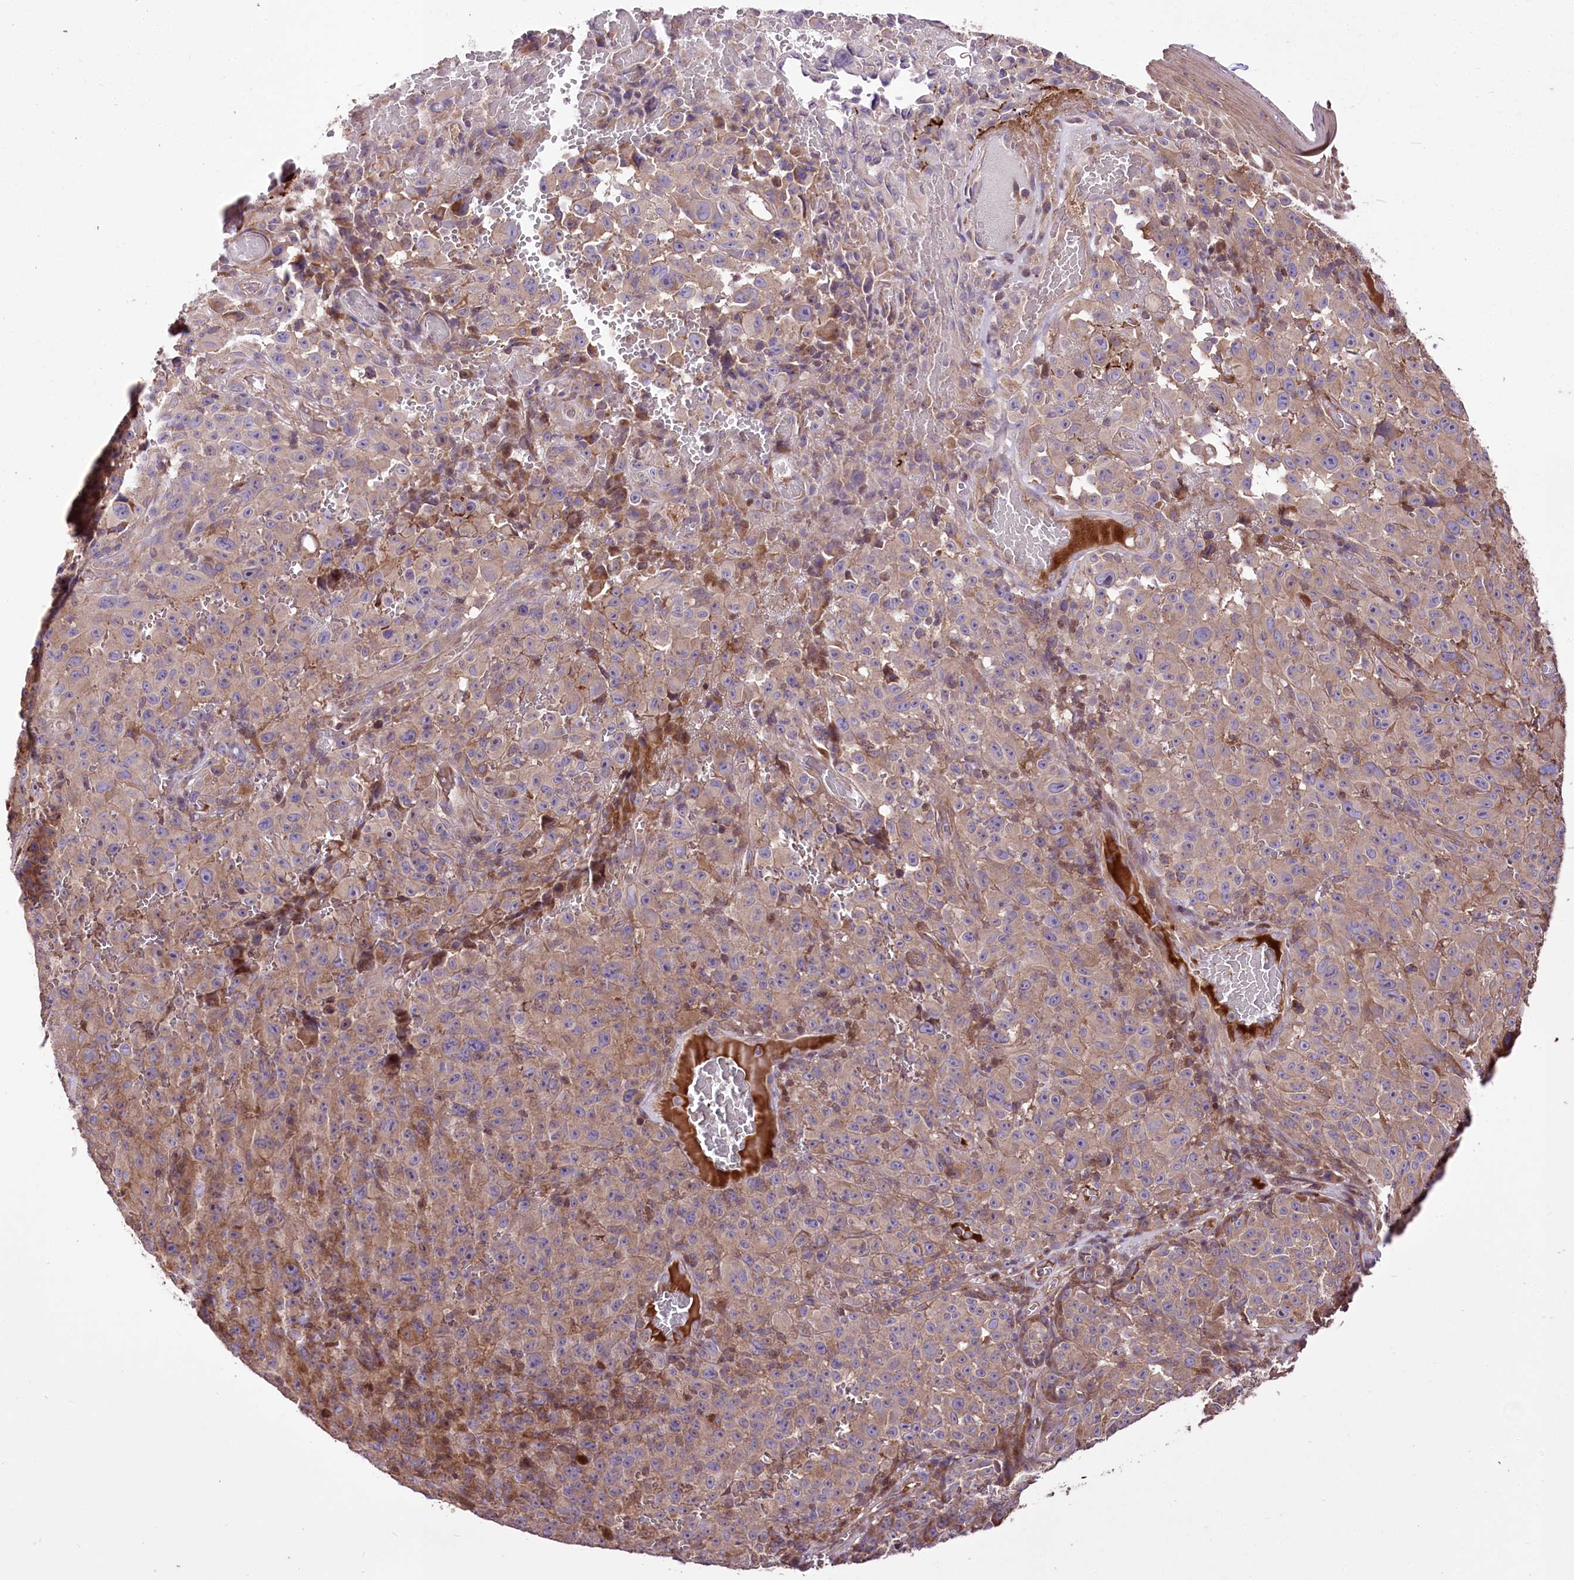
{"staining": {"intensity": "weak", "quantity": "25%-75%", "location": "cytoplasmic/membranous"}, "tissue": "melanoma", "cell_type": "Tumor cells", "image_type": "cancer", "snomed": [{"axis": "morphology", "description": "Malignant melanoma, NOS"}, {"axis": "topography", "description": "Skin"}], "caption": "This image reveals melanoma stained with immunohistochemistry to label a protein in brown. The cytoplasmic/membranous of tumor cells show weak positivity for the protein. Nuclei are counter-stained blue.", "gene": "WWC1", "patient": {"sex": "female", "age": 82}}